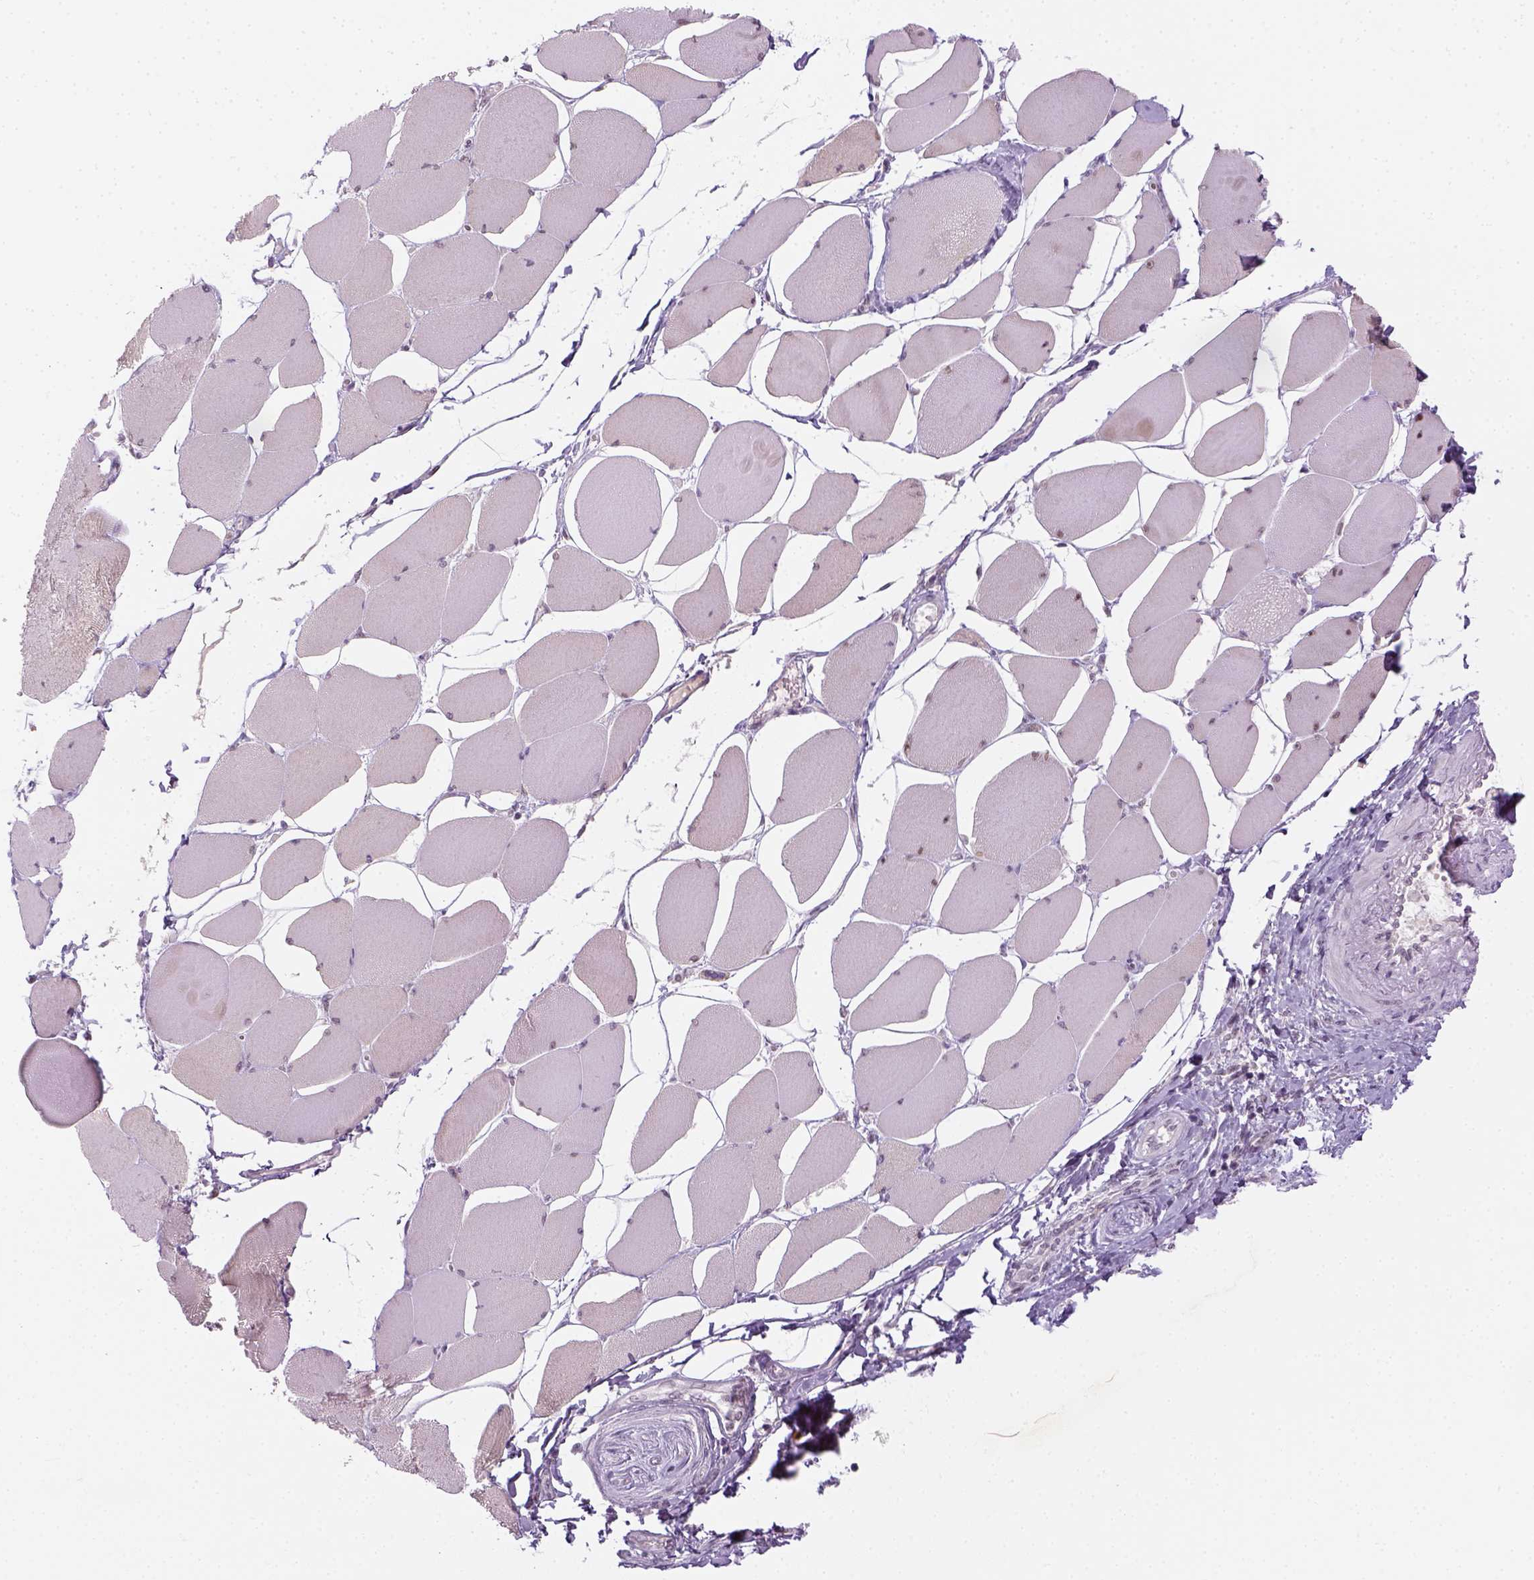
{"staining": {"intensity": "negative", "quantity": "none", "location": "none"}, "tissue": "skeletal muscle", "cell_type": "Myocytes", "image_type": "normal", "snomed": [{"axis": "morphology", "description": "Normal tissue, NOS"}, {"axis": "topography", "description": "Skeletal muscle"}], "caption": "Skeletal muscle stained for a protein using IHC displays no expression myocytes.", "gene": "MAGEB3", "patient": {"sex": "female", "age": 75}}